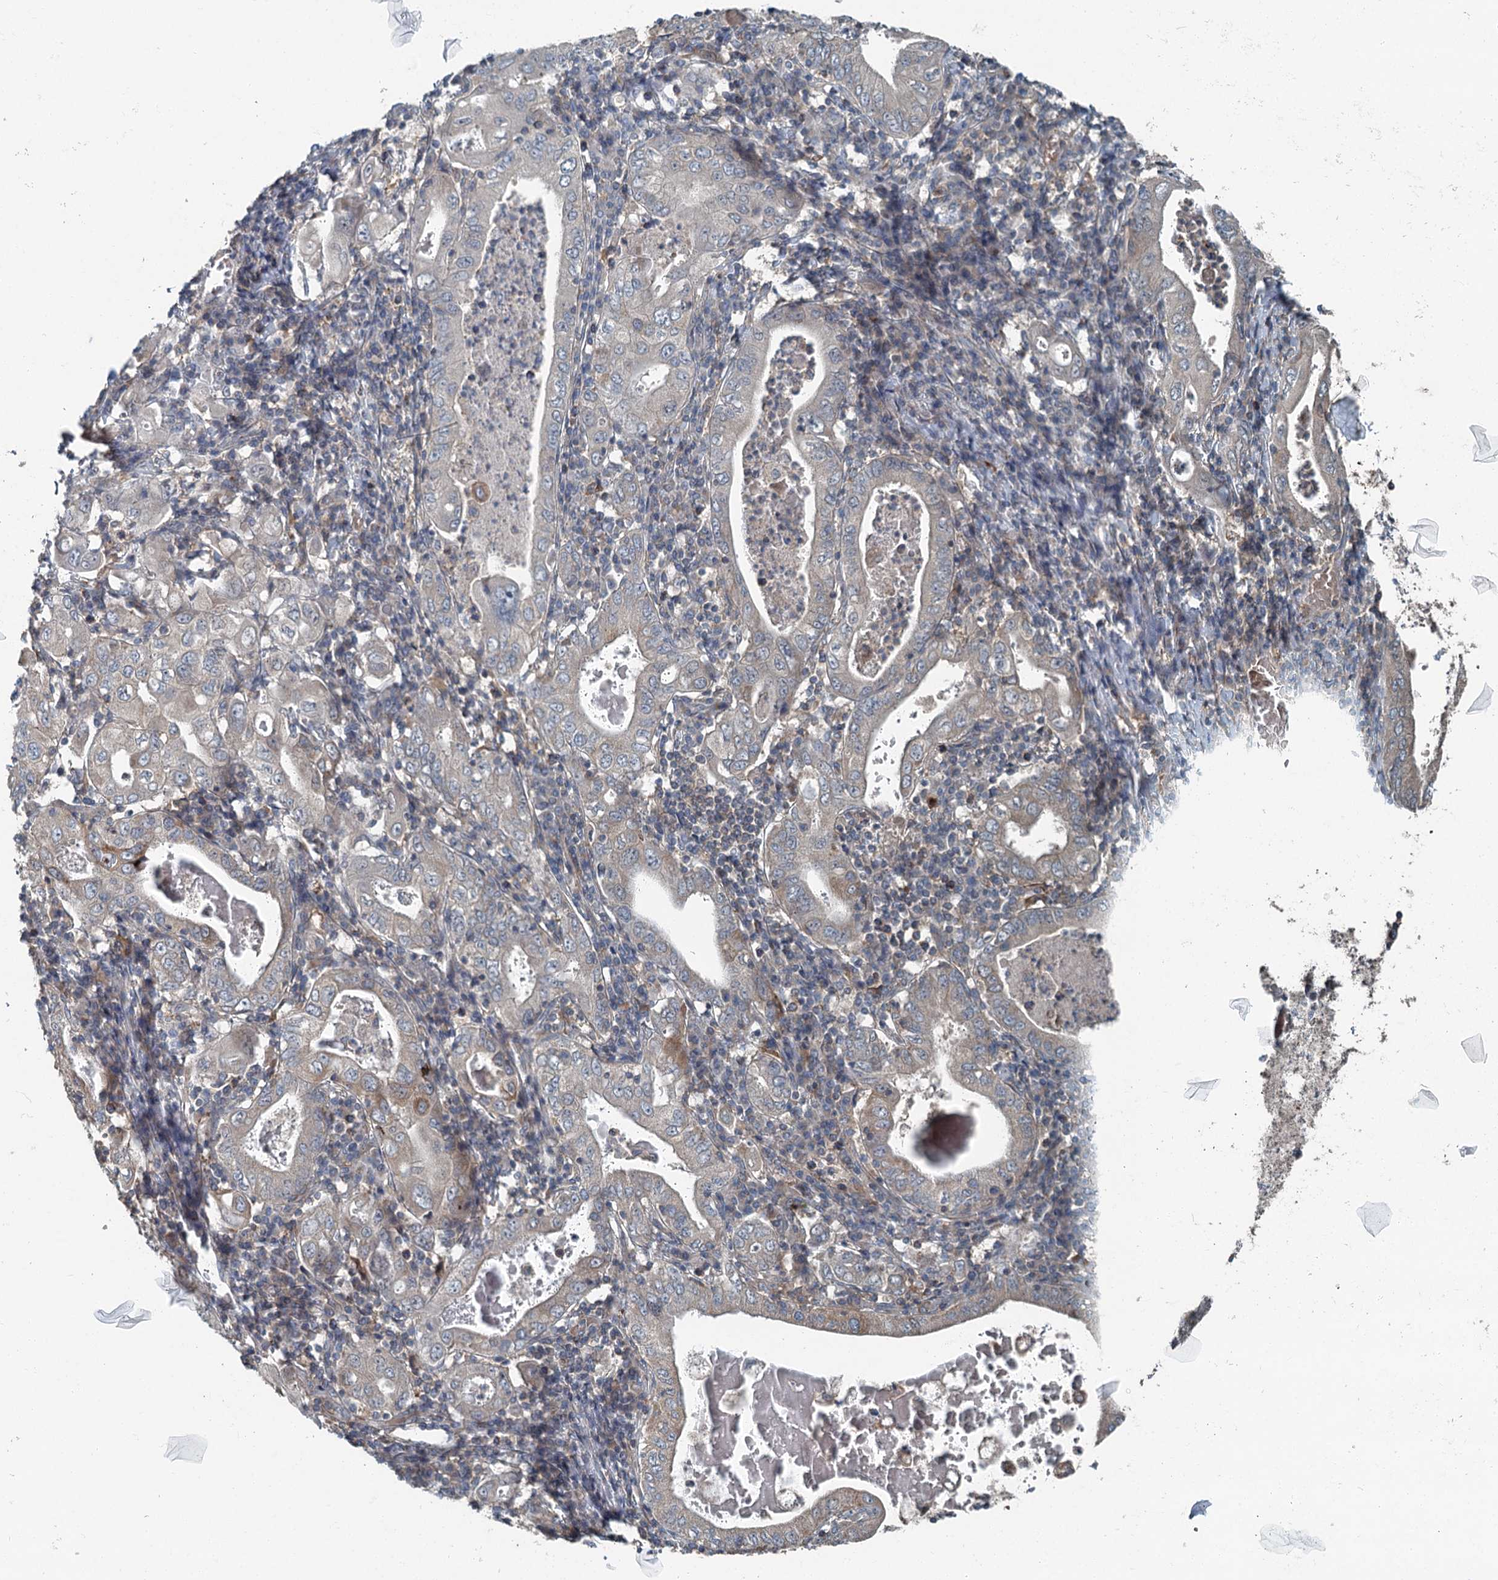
{"staining": {"intensity": "weak", "quantity": "<25%", "location": "cytoplasmic/membranous"}, "tissue": "stomach cancer", "cell_type": "Tumor cells", "image_type": "cancer", "snomed": [{"axis": "morphology", "description": "Normal tissue, NOS"}, {"axis": "morphology", "description": "Adenocarcinoma, NOS"}, {"axis": "topography", "description": "Esophagus"}, {"axis": "topography", "description": "Stomach, upper"}, {"axis": "topography", "description": "Peripheral nerve tissue"}], "caption": "The histopathology image displays no staining of tumor cells in adenocarcinoma (stomach). (DAB (3,3'-diaminobenzidine) immunohistochemistry visualized using brightfield microscopy, high magnification).", "gene": "SKIC3", "patient": {"sex": "male", "age": 62}}